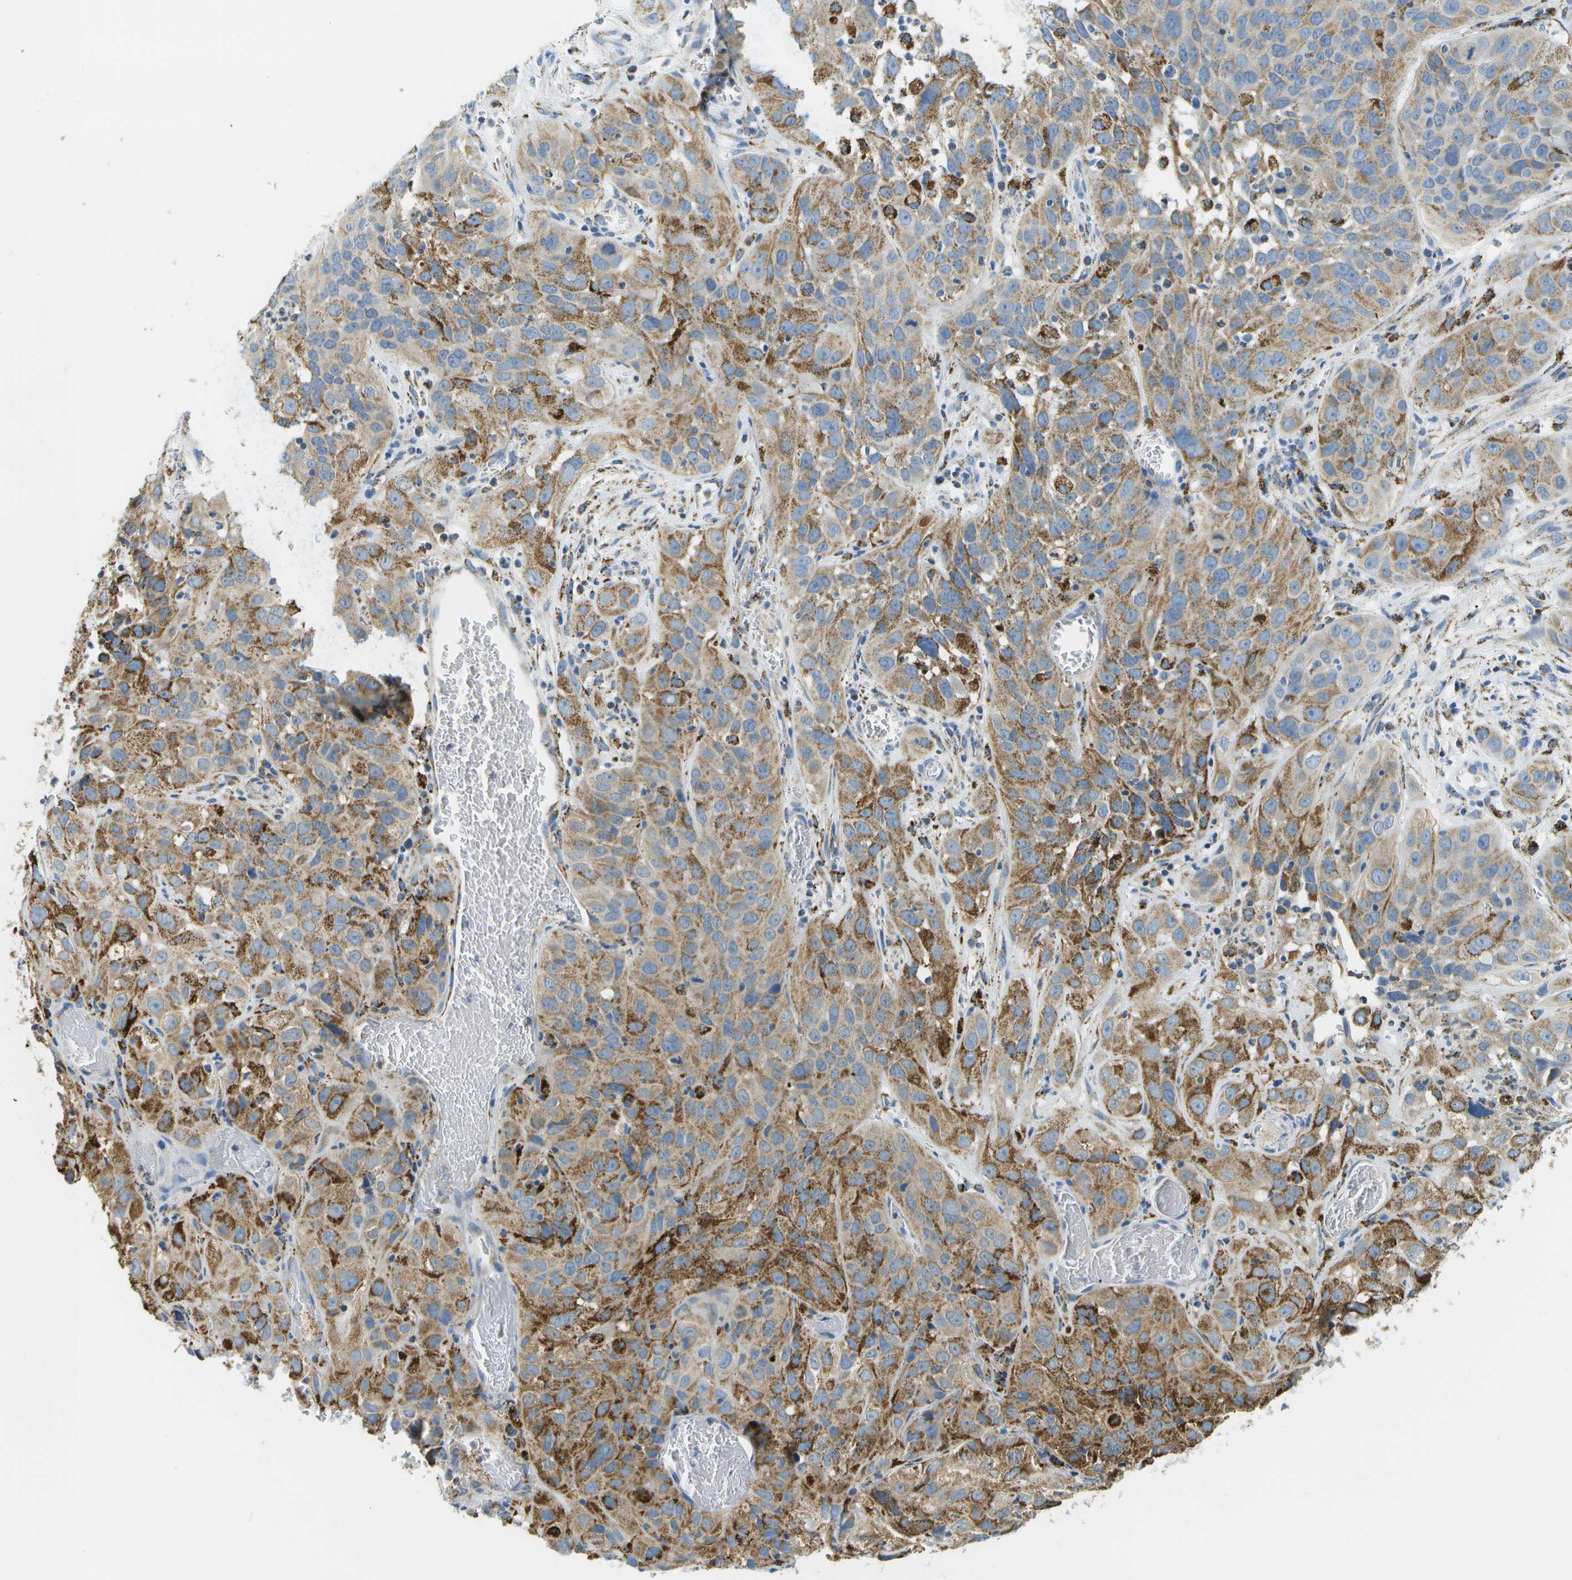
{"staining": {"intensity": "moderate", "quantity": ">75%", "location": "cytoplasmic/membranous"}, "tissue": "cervical cancer", "cell_type": "Tumor cells", "image_type": "cancer", "snomed": [{"axis": "morphology", "description": "Squamous cell carcinoma, NOS"}, {"axis": "topography", "description": "Cervix"}], "caption": "Cervical squamous cell carcinoma stained for a protein (brown) displays moderate cytoplasmic/membranous positive expression in about >75% of tumor cells.", "gene": "HLCS", "patient": {"sex": "female", "age": 32}}